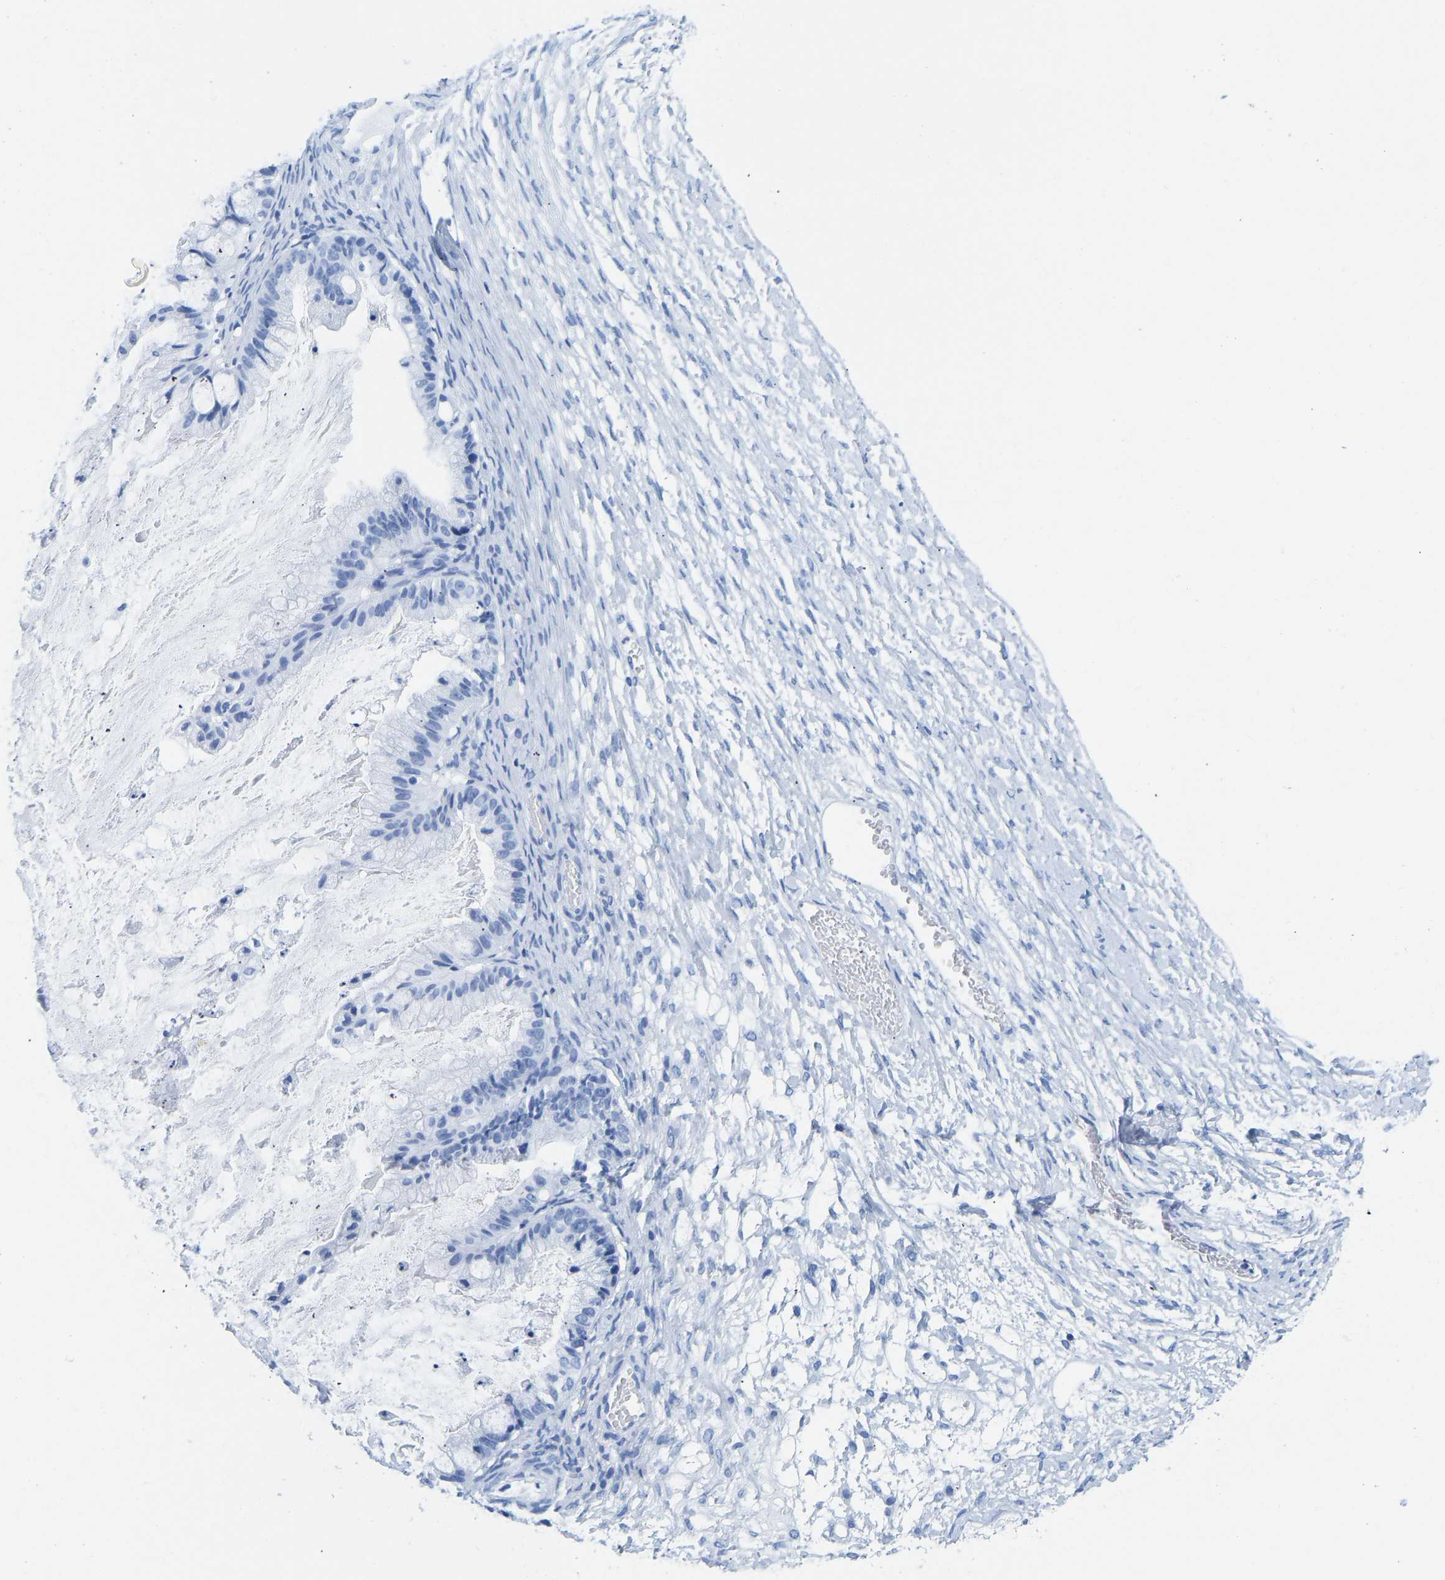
{"staining": {"intensity": "negative", "quantity": "none", "location": "none"}, "tissue": "ovarian cancer", "cell_type": "Tumor cells", "image_type": "cancer", "snomed": [{"axis": "morphology", "description": "Cystadenocarcinoma, mucinous, NOS"}, {"axis": "topography", "description": "Ovary"}], "caption": "IHC image of neoplastic tissue: human ovarian mucinous cystadenocarcinoma stained with DAB demonstrates no significant protein expression in tumor cells.", "gene": "ELMO2", "patient": {"sex": "female", "age": 57}}